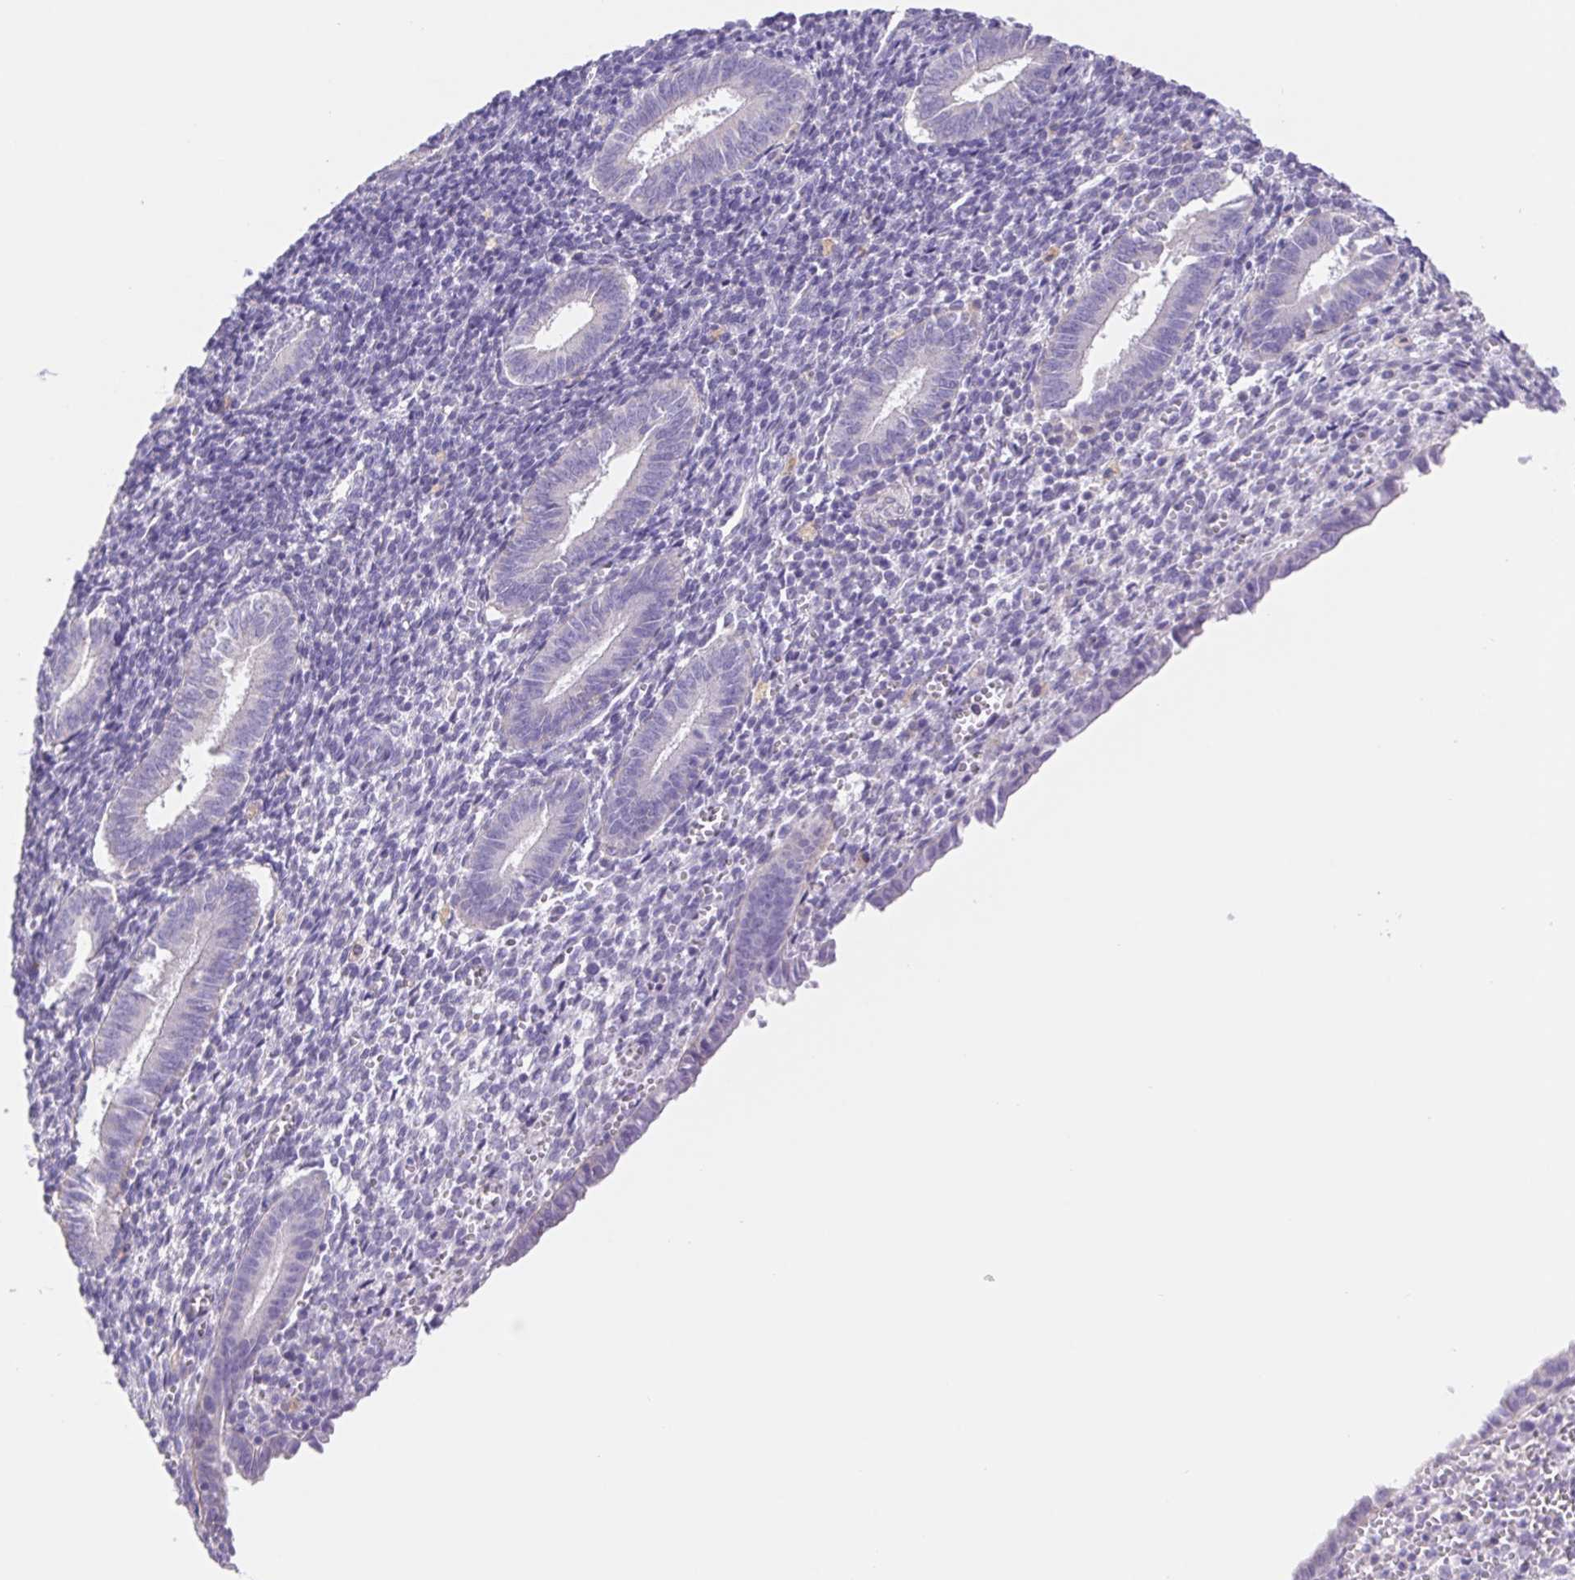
{"staining": {"intensity": "negative", "quantity": "none", "location": "none"}, "tissue": "endometrium", "cell_type": "Cells in endometrial stroma", "image_type": "normal", "snomed": [{"axis": "morphology", "description": "Normal tissue, NOS"}, {"axis": "topography", "description": "Endometrium"}], "caption": "The IHC histopathology image has no significant staining in cells in endometrial stroma of endometrium.", "gene": "FKBP6", "patient": {"sex": "female", "age": 25}}